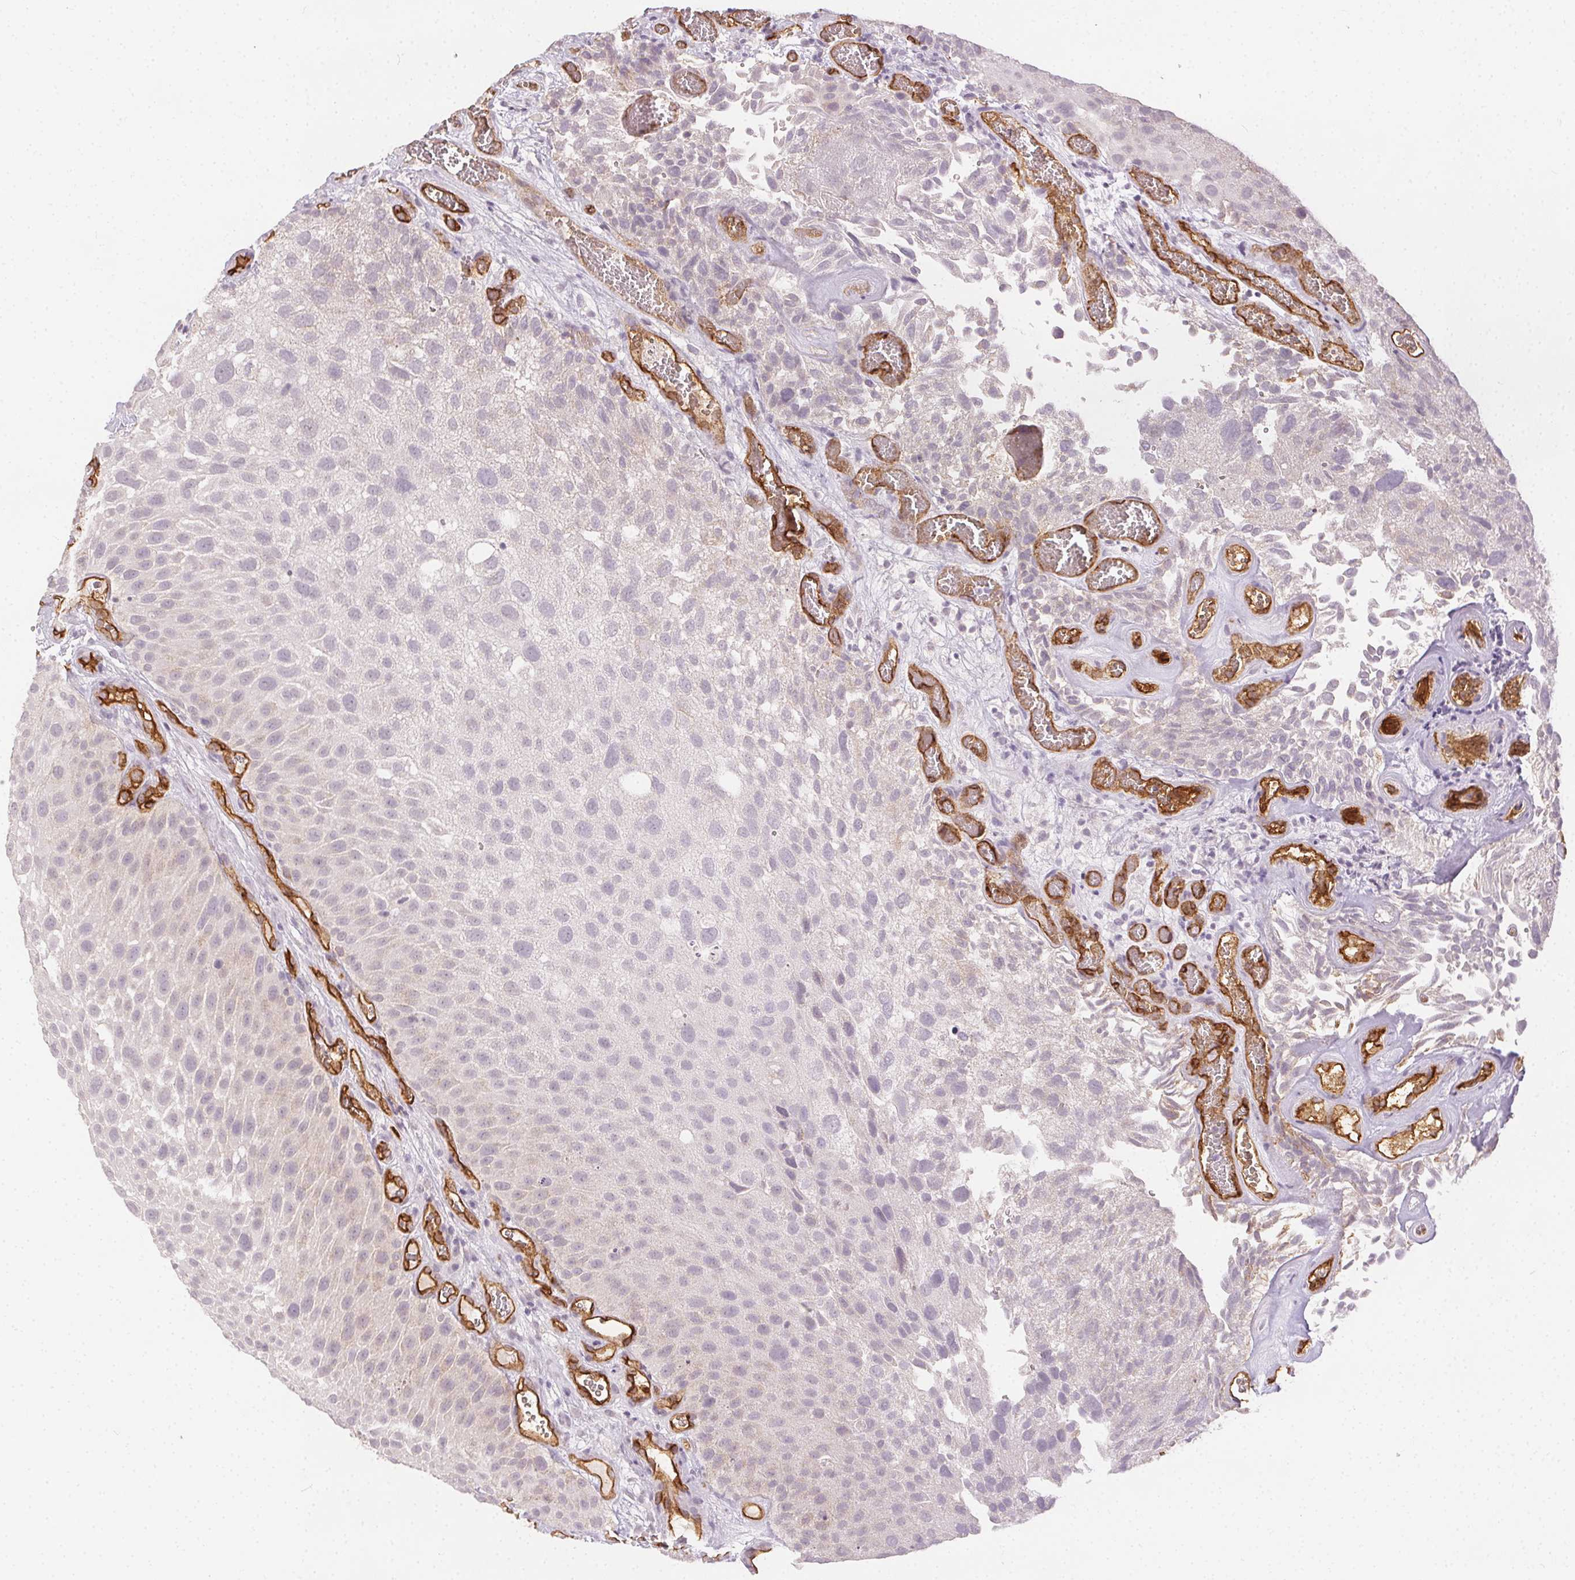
{"staining": {"intensity": "negative", "quantity": "none", "location": "none"}, "tissue": "urothelial cancer", "cell_type": "Tumor cells", "image_type": "cancer", "snomed": [{"axis": "morphology", "description": "Urothelial carcinoma, Low grade"}, {"axis": "topography", "description": "Urinary bladder"}], "caption": "Tumor cells are negative for brown protein staining in urothelial carcinoma (low-grade).", "gene": "PODXL", "patient": {"sex": "male", "age": 72}}